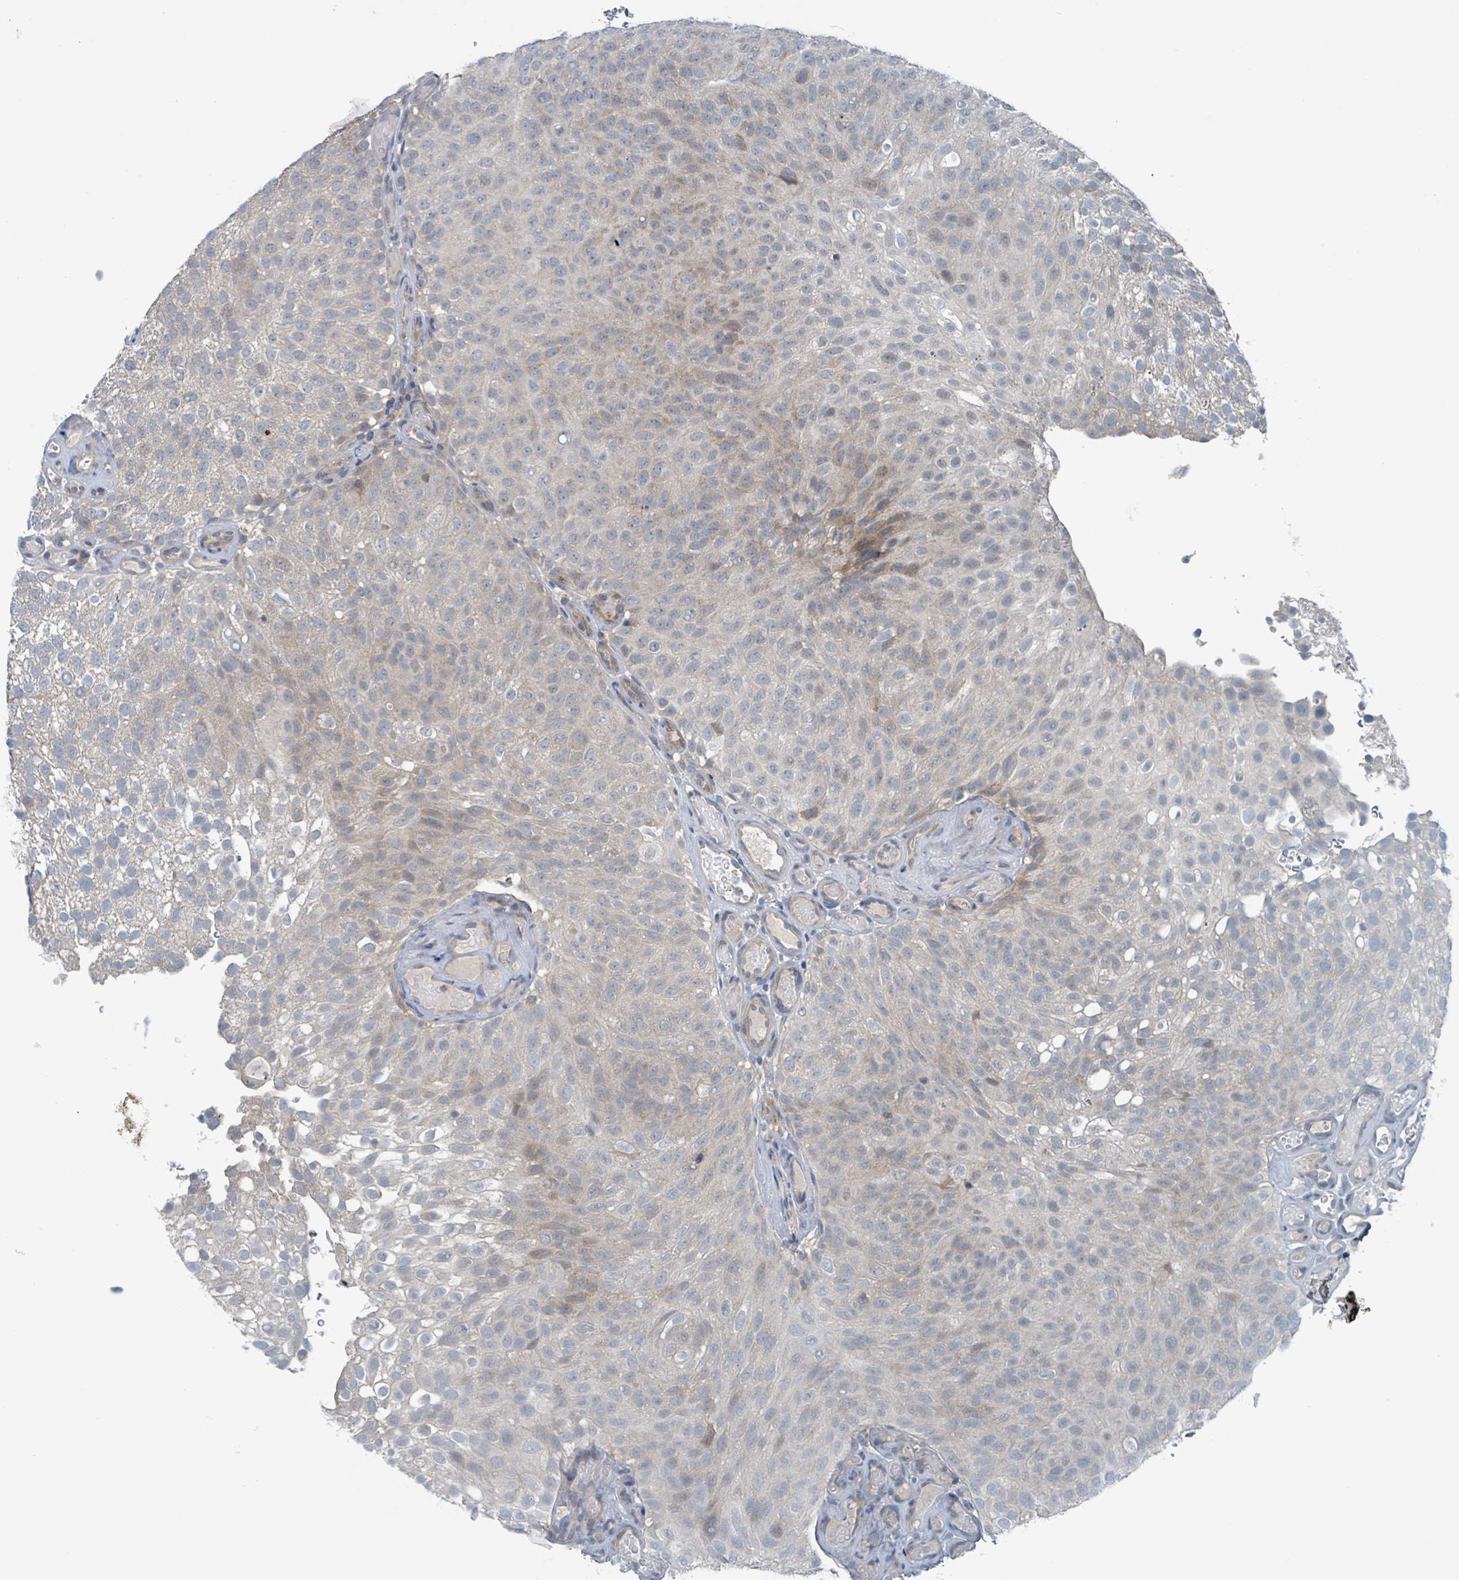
{"staining": {"intensity": "moderate", "quantity": "<25%", "location": "cytoplasmic/membranous"}, "tissue": "urothelial cancer", "cell_type": "Tumor cells", "image_type": "cancer", "snomed": [{"axis": "morphology", "description": "Urothelial carcinoma, Low grade"}, {"axis": "topography", "description": "Urinary bladder"}], "caption": "A histopathology image showing moderate cytoplasmic/membranous positivity in approximately <25% of tumor cells in urothelial cancer, as visualized by brown immunohistochemical staining.", "gene": "ACBD4", "patient": {"sex": "male", "age": 78}}